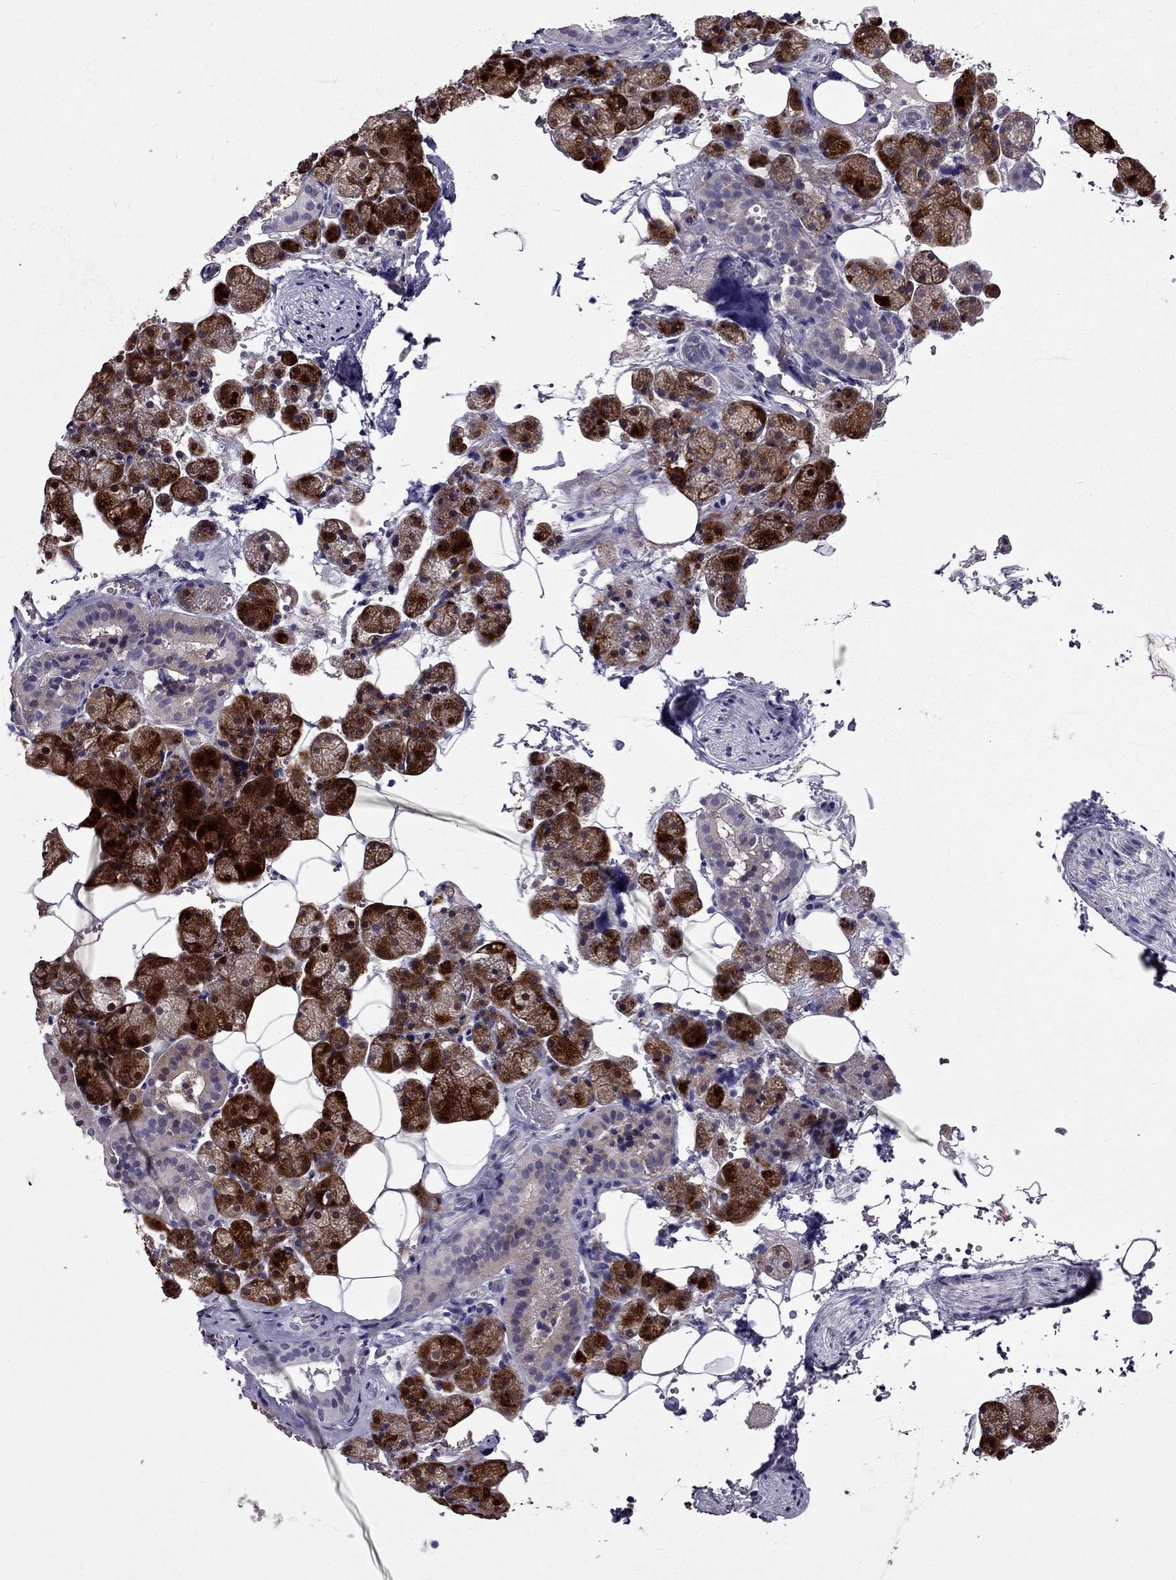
{"staining": {"intensity": "strong", "quantity": "<25%", "location": "cytoplasmic/membranous,nuclear"}, "tissue": "salivary gland", "cell_type": "Glandular cells", "image_type": "normal", "snomed": [{"axis": "morphology", "description": "Normal tissue, NOS"}, {"axis": "topography", "description": "Salivary gland"}], "caption": "Brown immunohistochemical staining in unremarkable human salivary gland exhibits strong cytoplasmic/membranous,nuclear positivity in about <25% of glandular cells.", "gene": "DUSP15", "patient": {"sex": "male", "age": 38}}